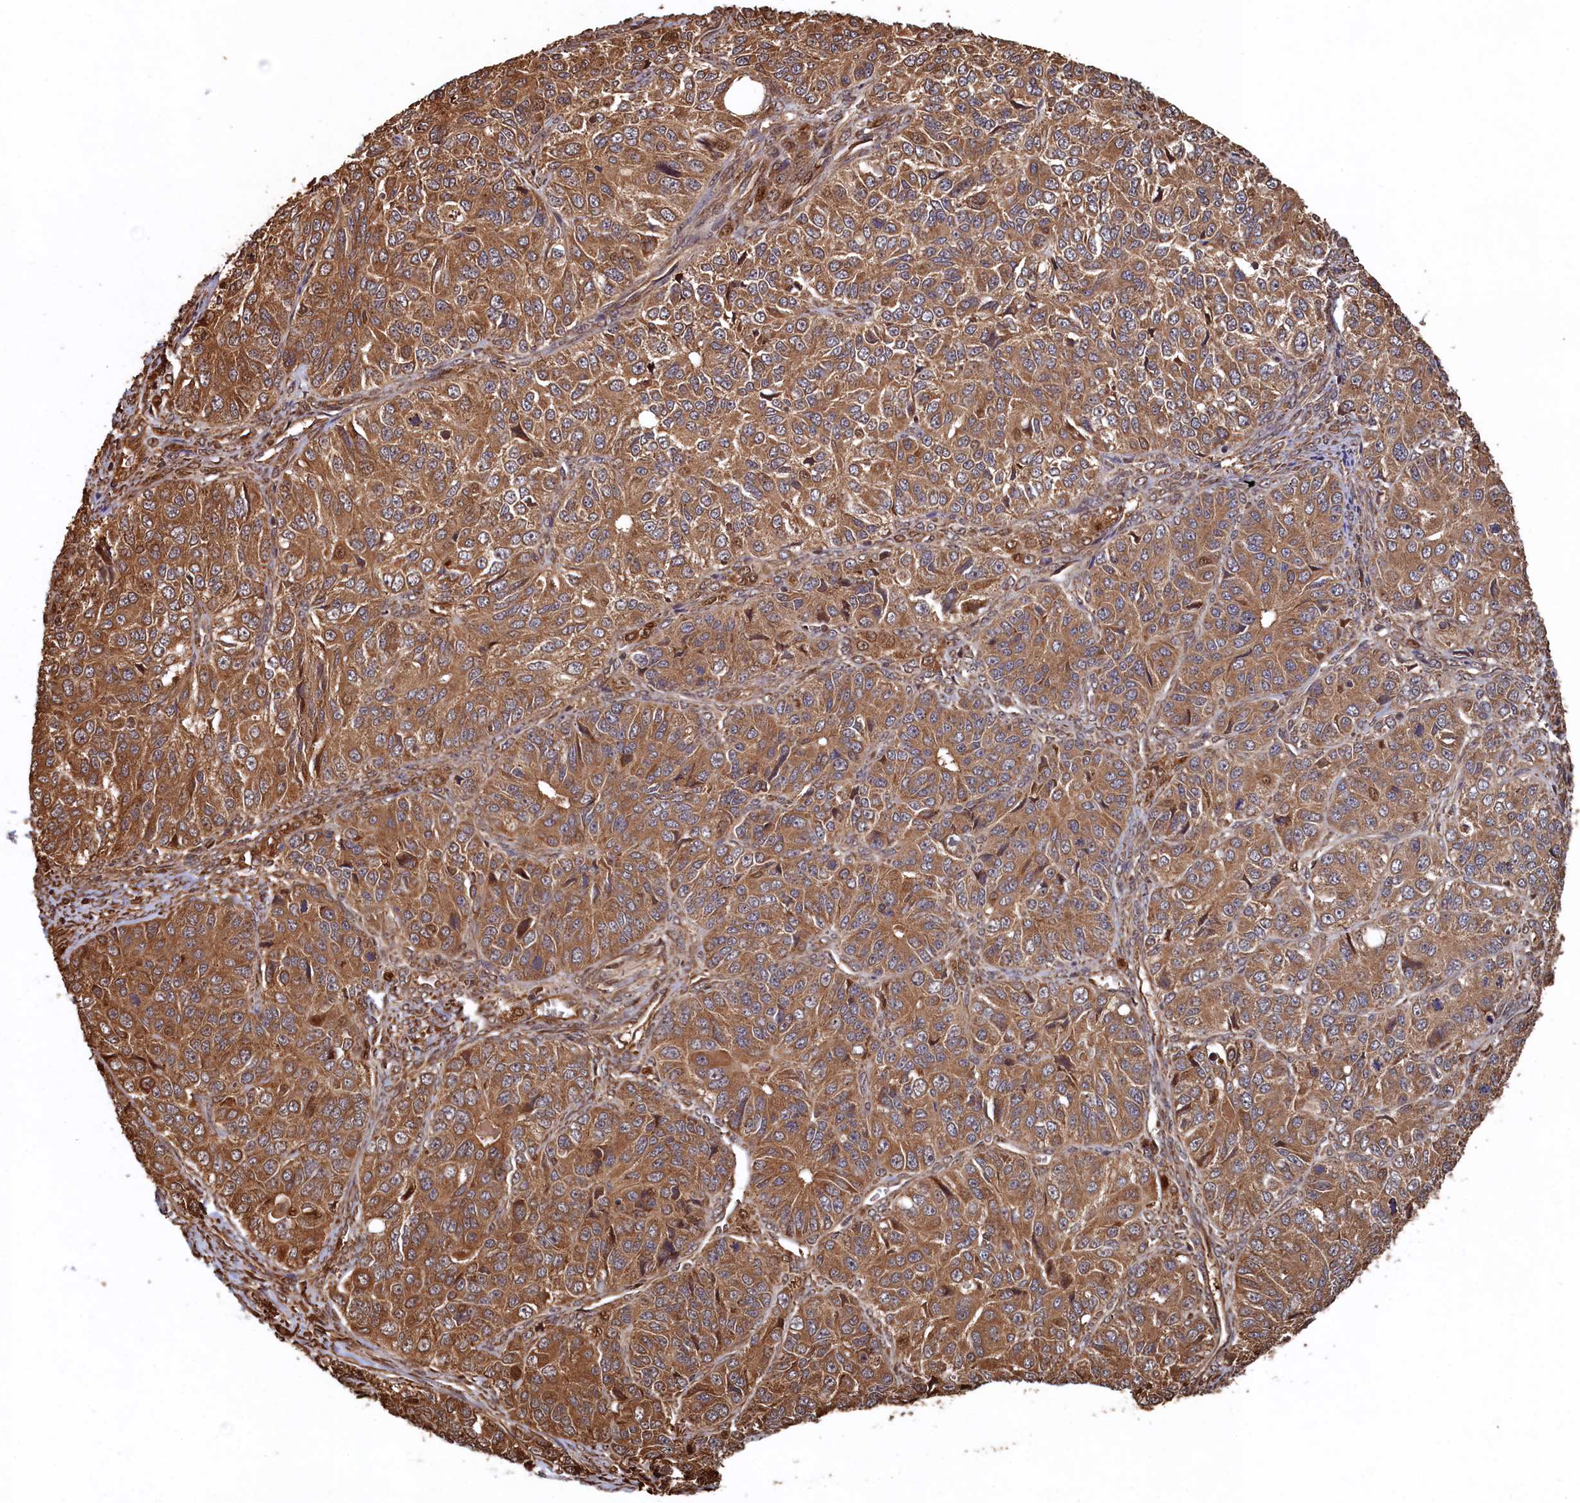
{"staining": {"intensity": "moderate", "quantity": ">75%", "location": "cytoplasmic/membranous"}, "tissue": "ovarian cancer", "cell_type": "Tumor cells", "image_type": "cancer", "snomed": [{"axis": "morphology", "description": "Carcinoma, endometroid"}, {"axis": "topography", "description": "Ovary"}], "caption": "Brown immunohistochemical staining in ovarian cancer (endometroid carcinoma) shows moderate cytoplasmic/membranous positivity in approximately >75% of tumor cells.", "gene": "PIGN", "patient": {"sex": "female", "age": 51}}